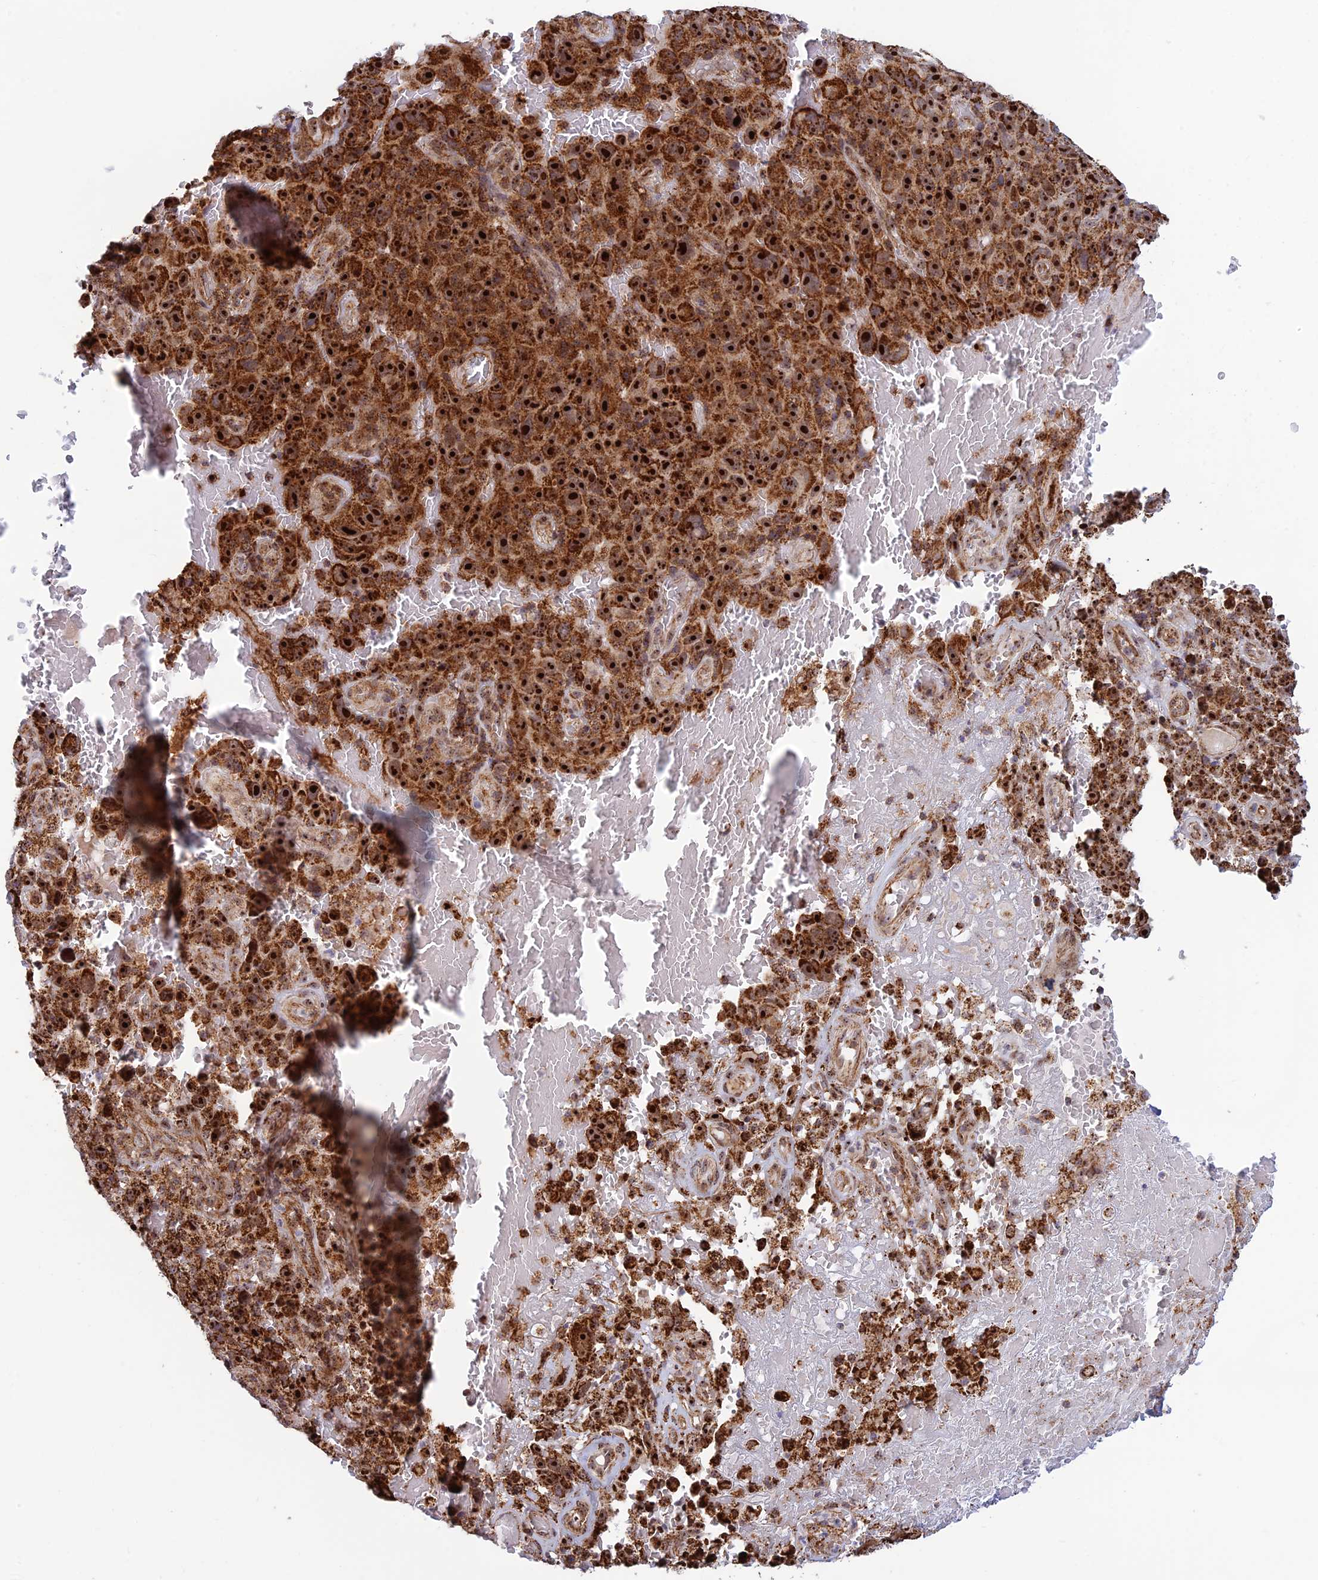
{"staining": {"intensity": "strong", "quantity": ">75%", "location": "cytoplasmic/membranous,nuclear"}, "tissue": "melanoma", "cell_type": "Tumor cells", "image_type": "cancer", "snomed": [{"axis": "morphology", "description": "Malignant melanoma, NOS"}, {"axis": "topography", "description": "Skin"}], "caption": "Immunohistochemical staining of human malignant melanoma reveals high levels of strong cytoplasmic/membranous and nuclear staining in about >75% of tumor cells.", "gene": "POLR1G", "patient": {"sex": "female", "age": 82}}